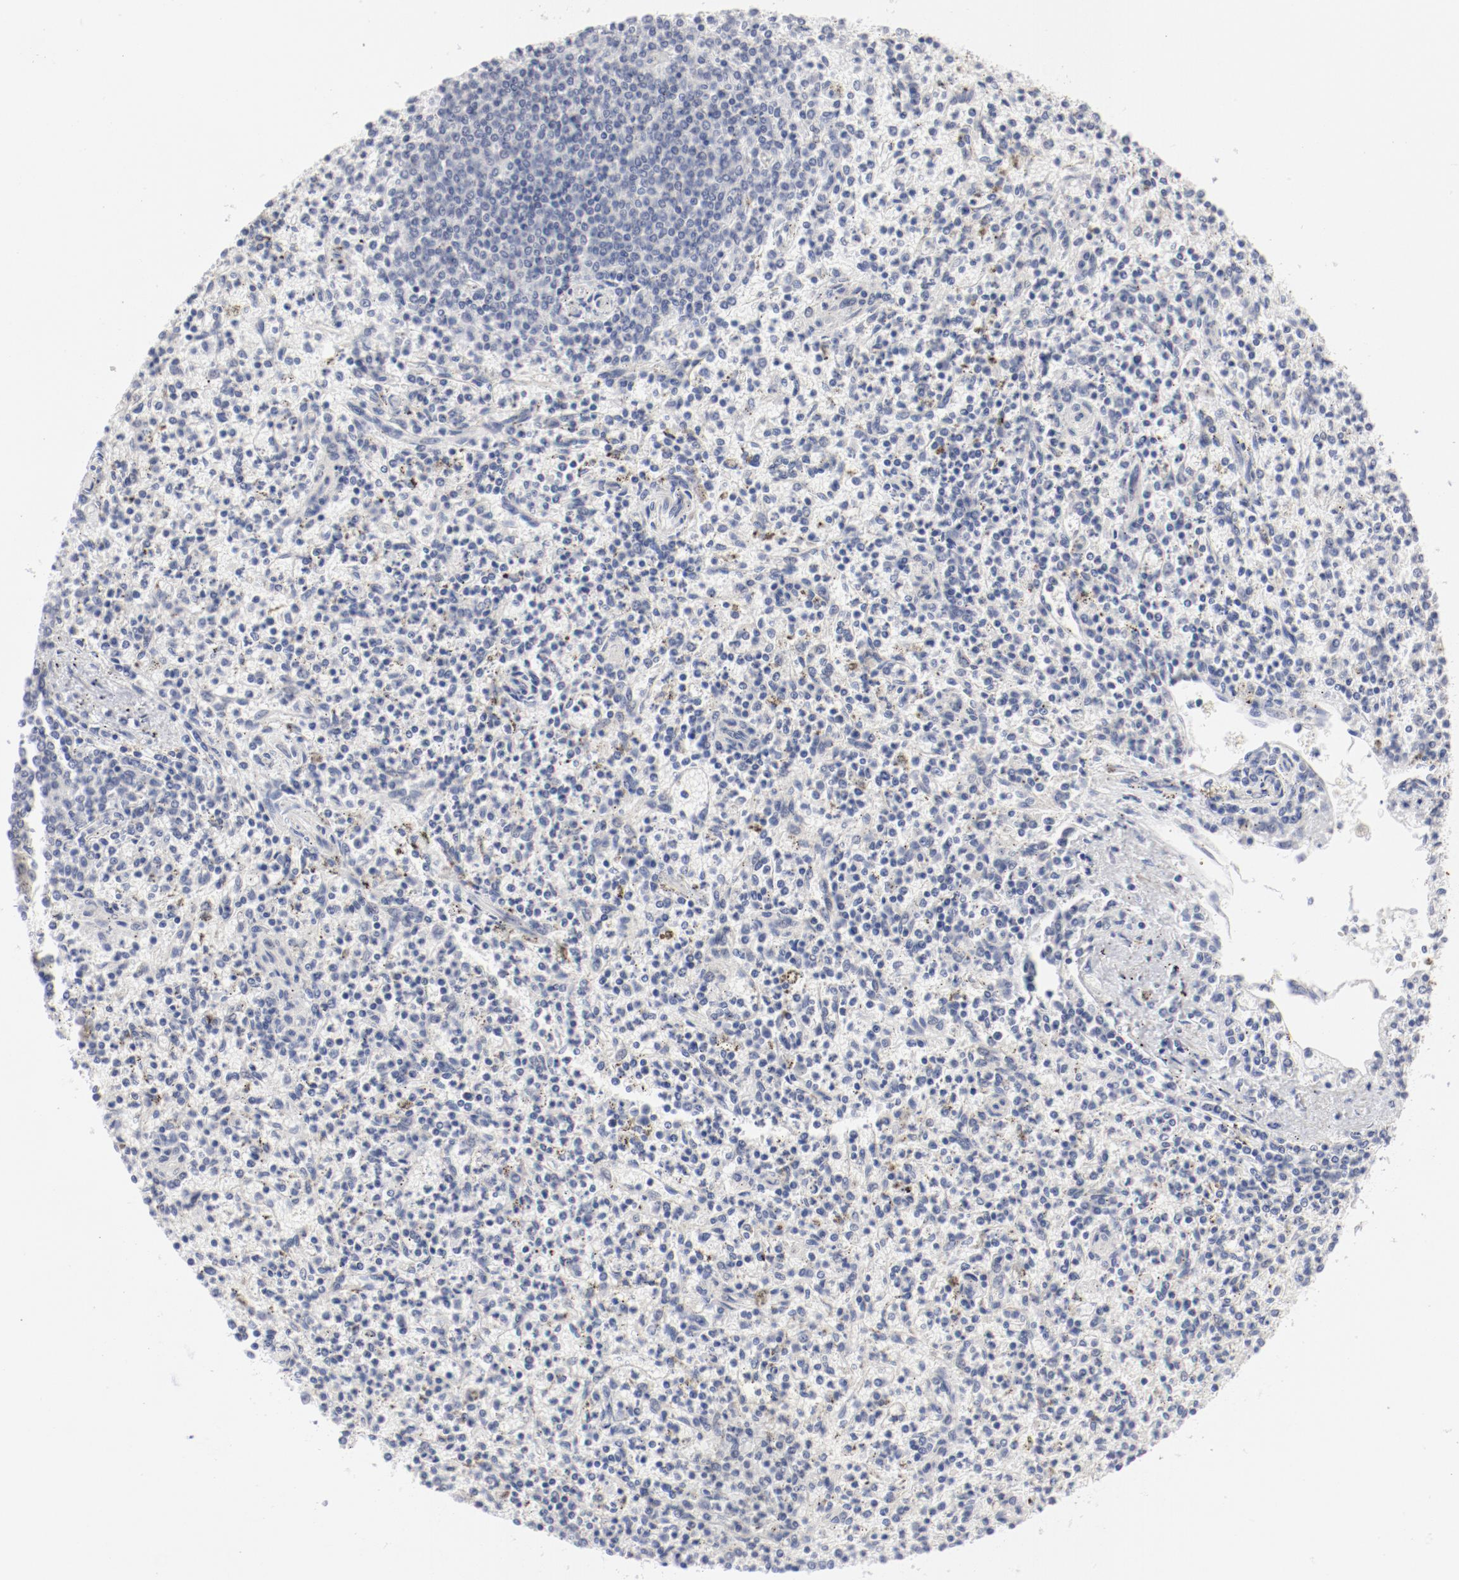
{"staining": {"intensity": "negative", "quantity": "none", "location": "none"}, "tissue": "spleen", "cell_type": "Cells in red pulp", "image_type": "normal", "snomed": [{"axis": "morphology", "description": "Normal tissue, NOS"}, {"axis": "topography", "description": "Spleen"}], "caption": "This is an immunohistochemistry micrograph of normal spleen. There is no positivity in cells in red pulp.", "gene": "SH3BGR", "patient": {"sex": "male", "age": 72}}